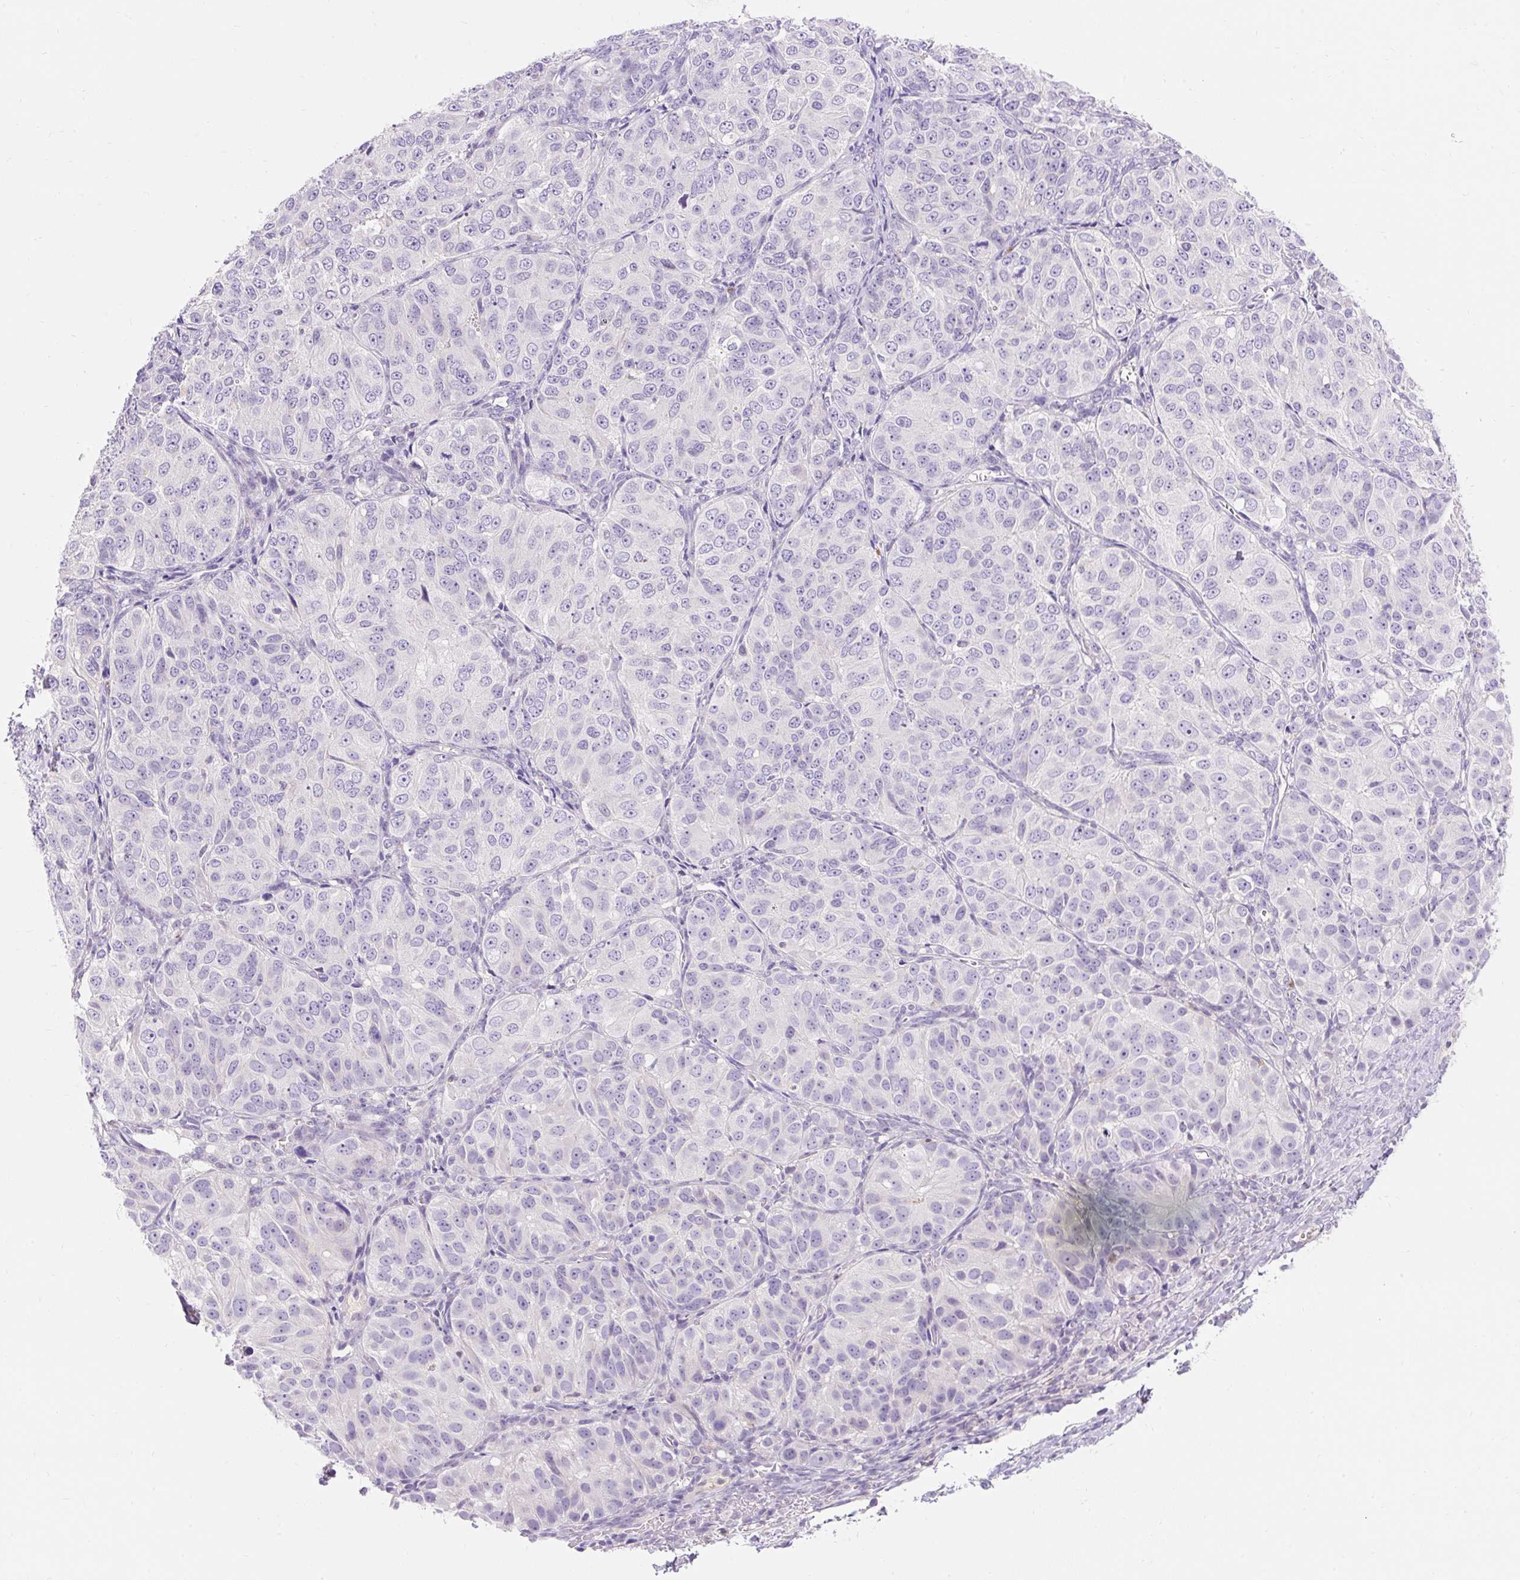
{"staining": {"intensity": "negative", "quantity": "none", "location": "none"}, "tissue": "ovarian cancer", "cell_type": "Tumor cells", "image_type": "cancer", "snomed": [{"axis": "morphology", "description": "Carcinoma, endometroid"}, {"axis": "topography", "description": "Ovary"}], "caption": "An IHC micrograph of endometroid carcinoma (ovarian) is shown. There is no staining in tumor cells of endometroid carcinoma (ovarian).", "gene": "TMEM150C", "patient": {"sex": "female", "age": 51}}